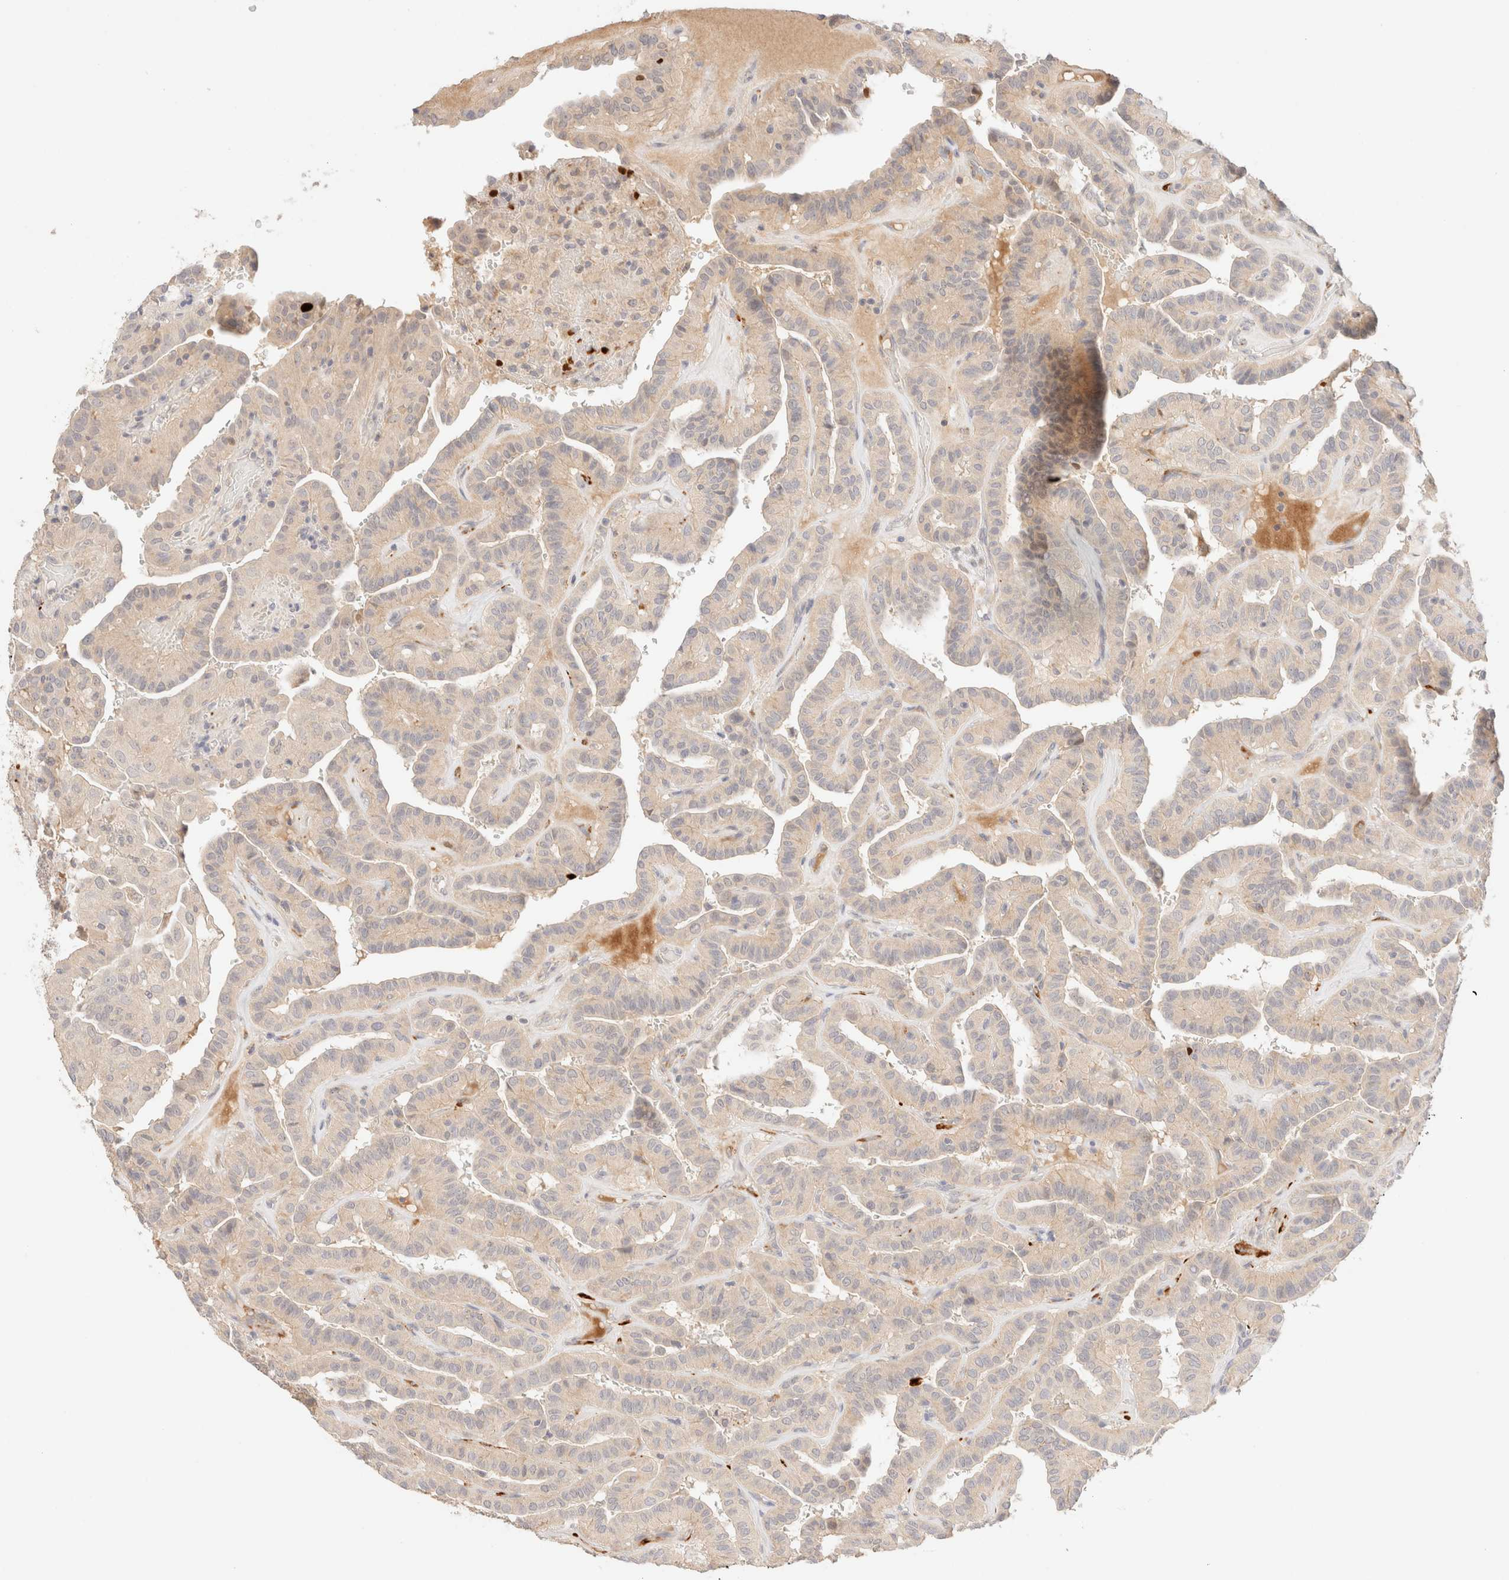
{"staining": {"intensity": "negative", "quantity": "none", "location": "none"}, "tissue": "thyroid cancer", "cell_type": "Tumor cells", "image_type": "cancer", "snomed": [{"axis": "morphology", "description": "Papillary adenocarcinoma, NOS"}, {"axis": "topography", "description": "Thyroid gland"}], "caption": "Immunohistochemical staining of thyroid cancer reveals no significant staining in tumor cells.", "gene": "SNTB1", "patient": {"sex": "male", "age": 77}}